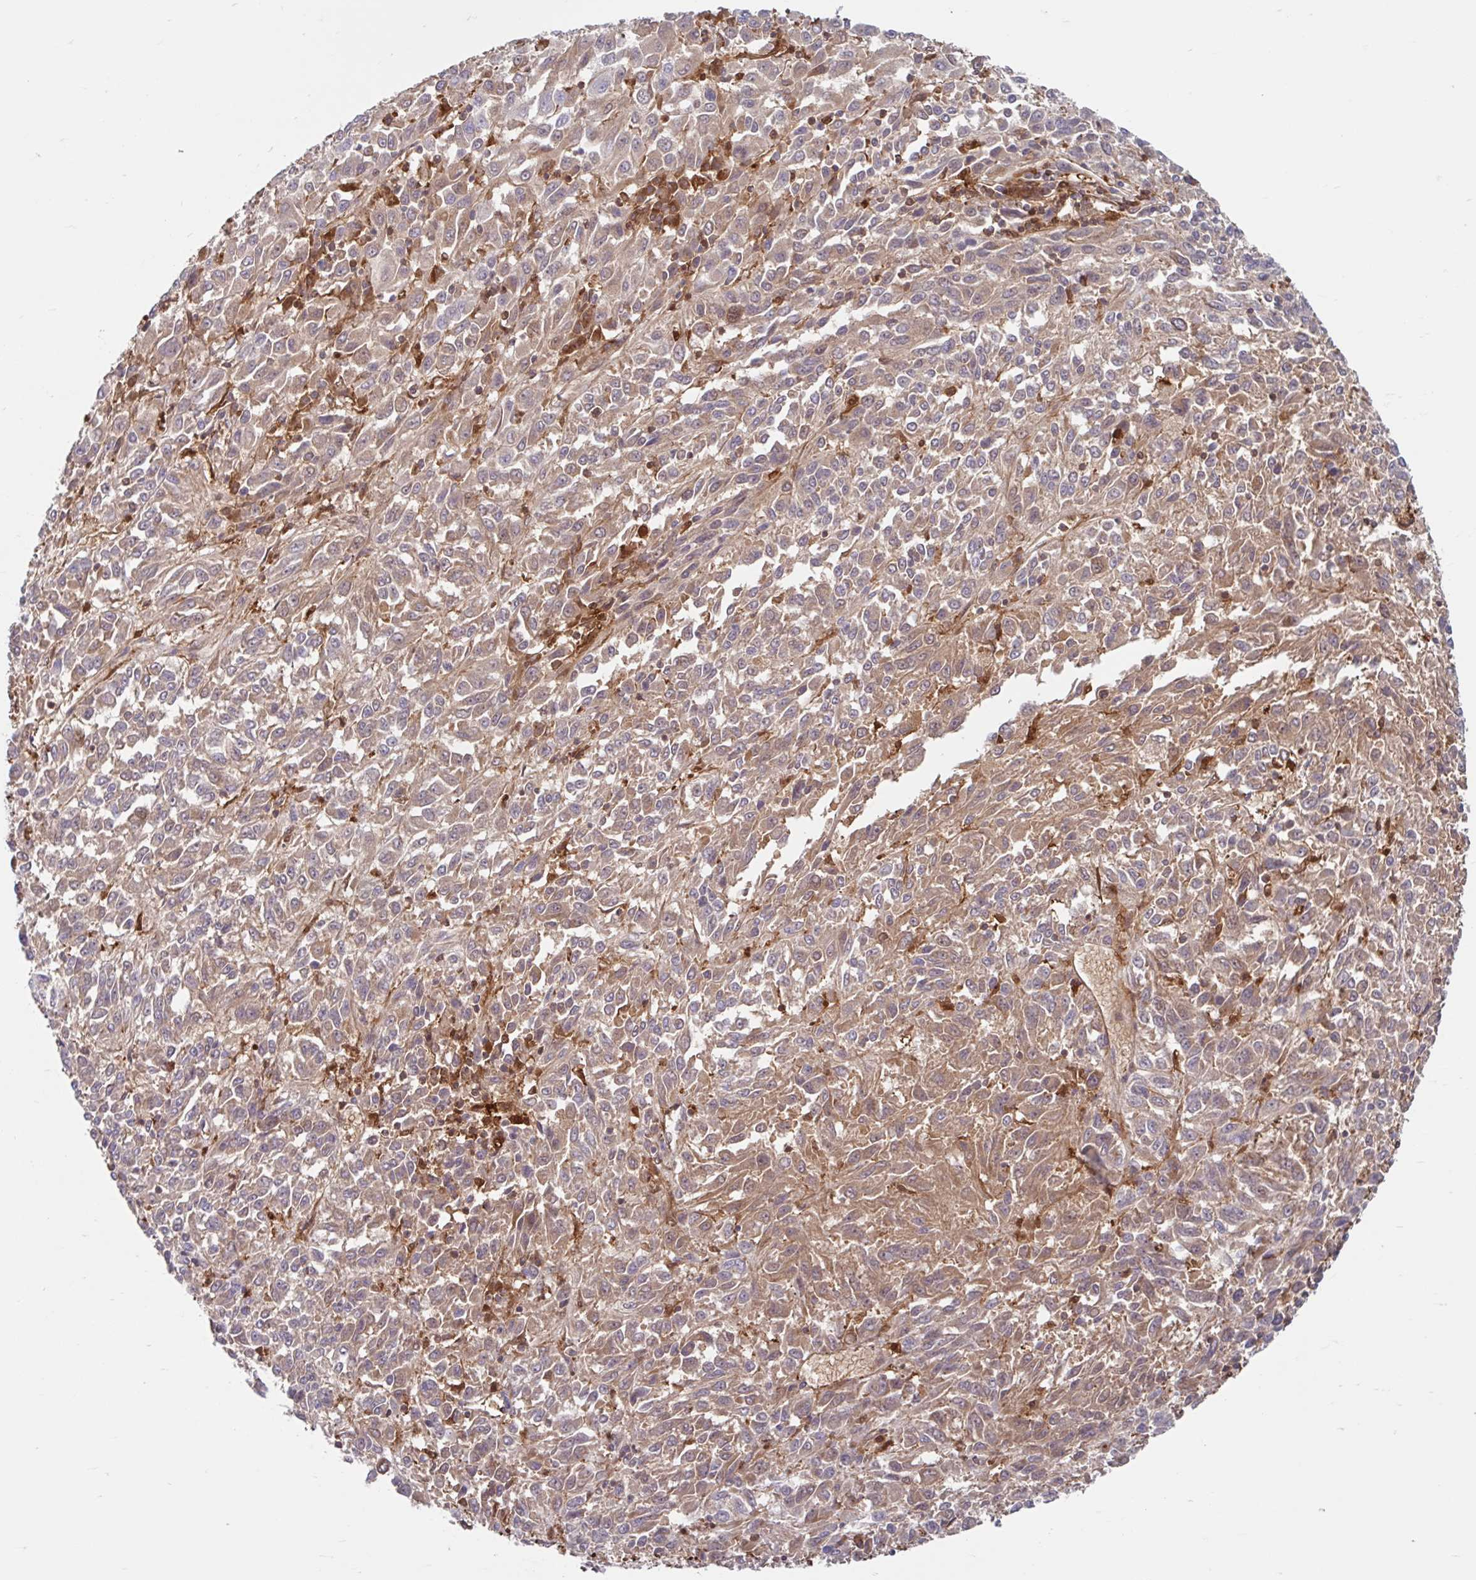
{"staining": {"intensity": "weak", "quantity": "<25%", "location": "cytoplasmic/membranous"}, "tissue": "melanoma", "cell_type": "Tumor cells", "image_type": "cancer", "snomed": [{"axis": "morphology", "description": "Malignant melanoma, Metastatic site"}, {"axis": "topography", "description": "Lung"}], "caption": "Immunohistochemistry (IHC) photomicrograph of human malignant melanoma (metastatic site) stained for a protein (brown), which displays no positivity in tumor cells.", "gene": "BLVRA", "patient": {"sex": "male", "age": 64}}